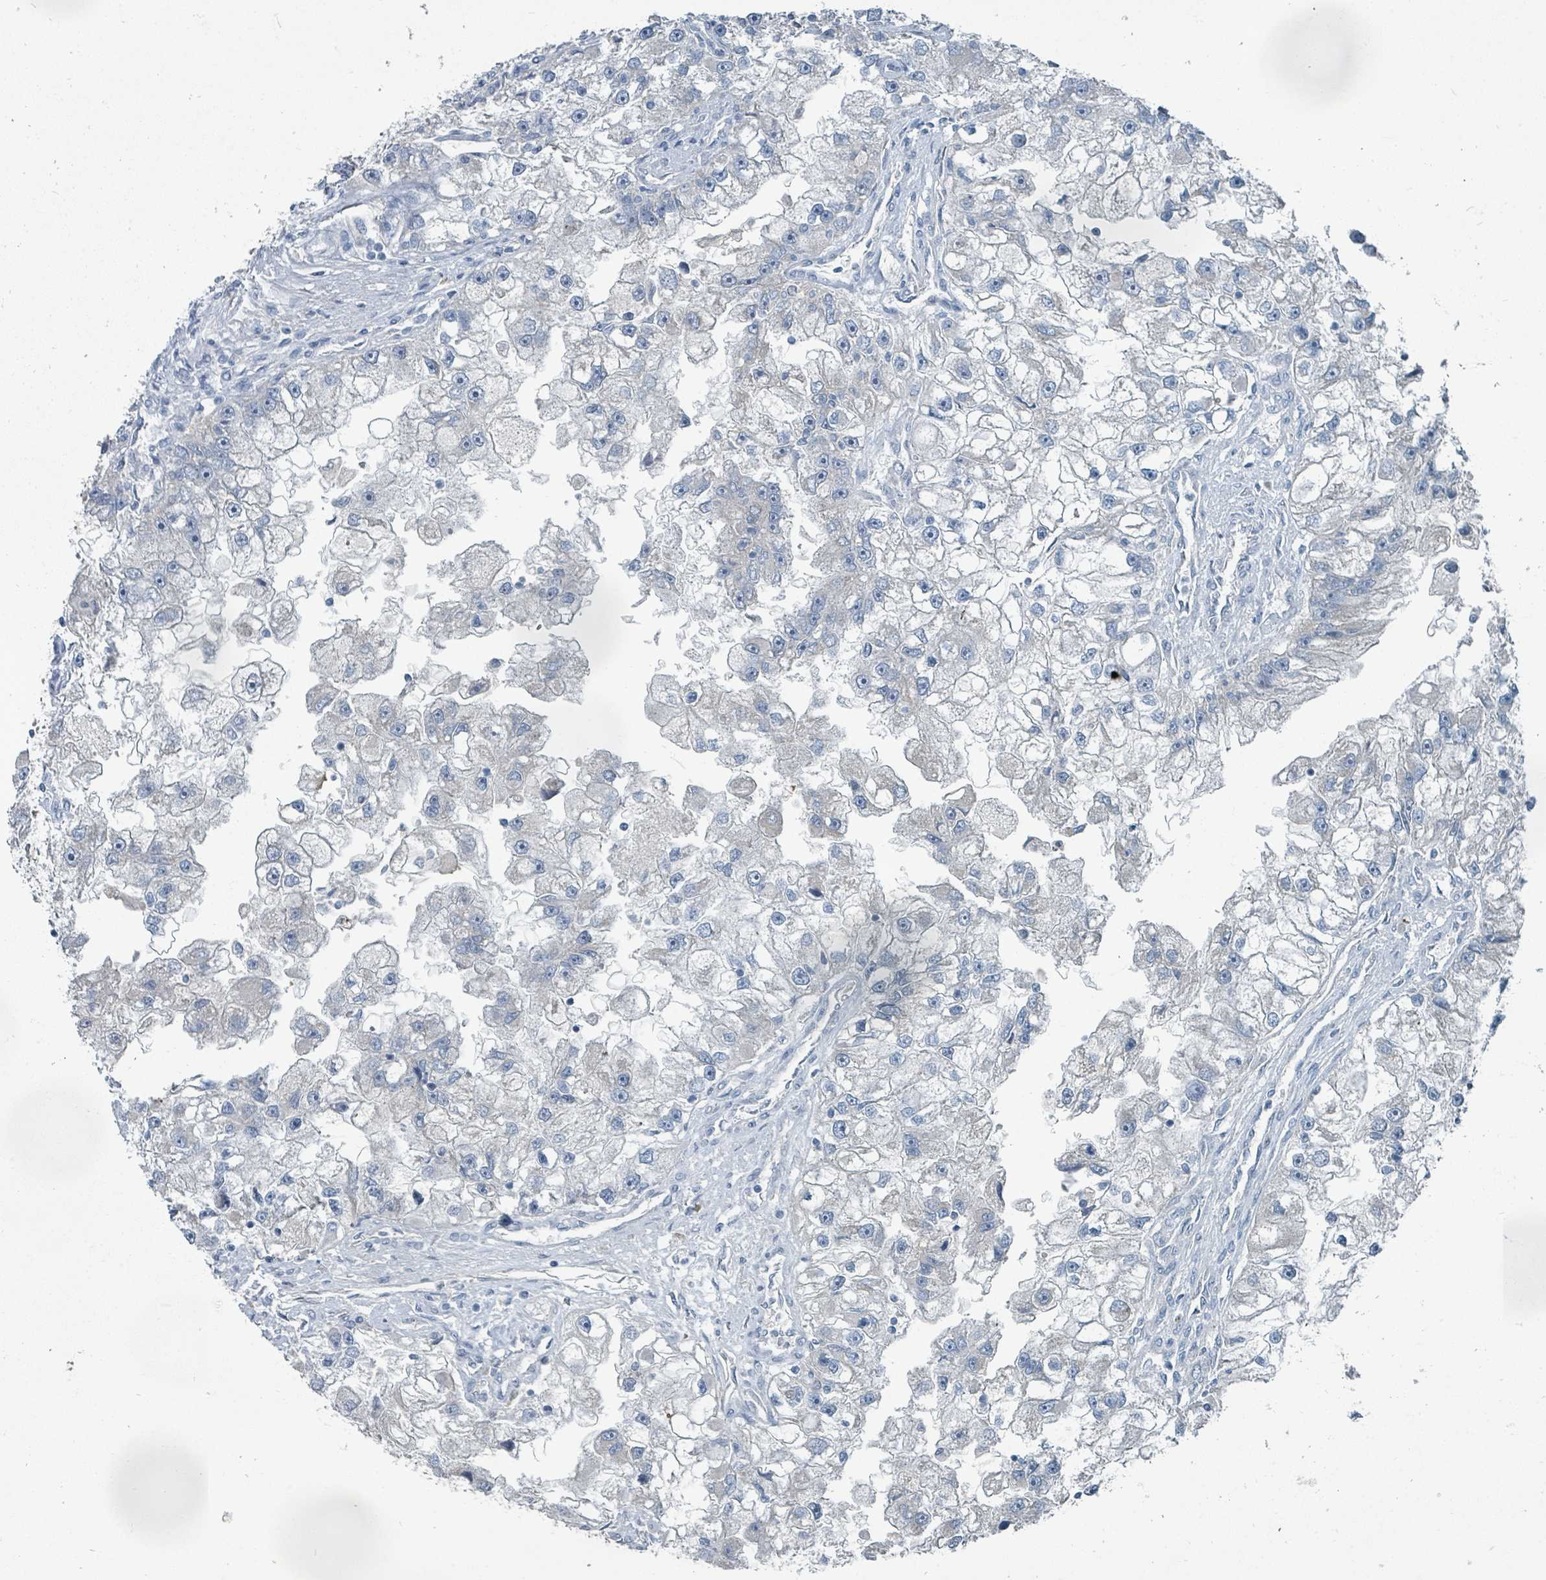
{"staining": {"intensity": "negative", "quantity": "none", "location": "none"}, "tissue": "renal cancer", "cell_type": "Tumor cells", "image_type": "cancer", "snomed": [{"axis": "morphology", "description": "Adenocarcinoma, NOS"}, {"axis": "topography", "description": "Kidney"}], "caption": "IHC of renal cancer (adenocarcinoma) demonstrates no staining in tumor cells.", "gene": "RASA4", "patient": {"sex": "male", "age": 63}}